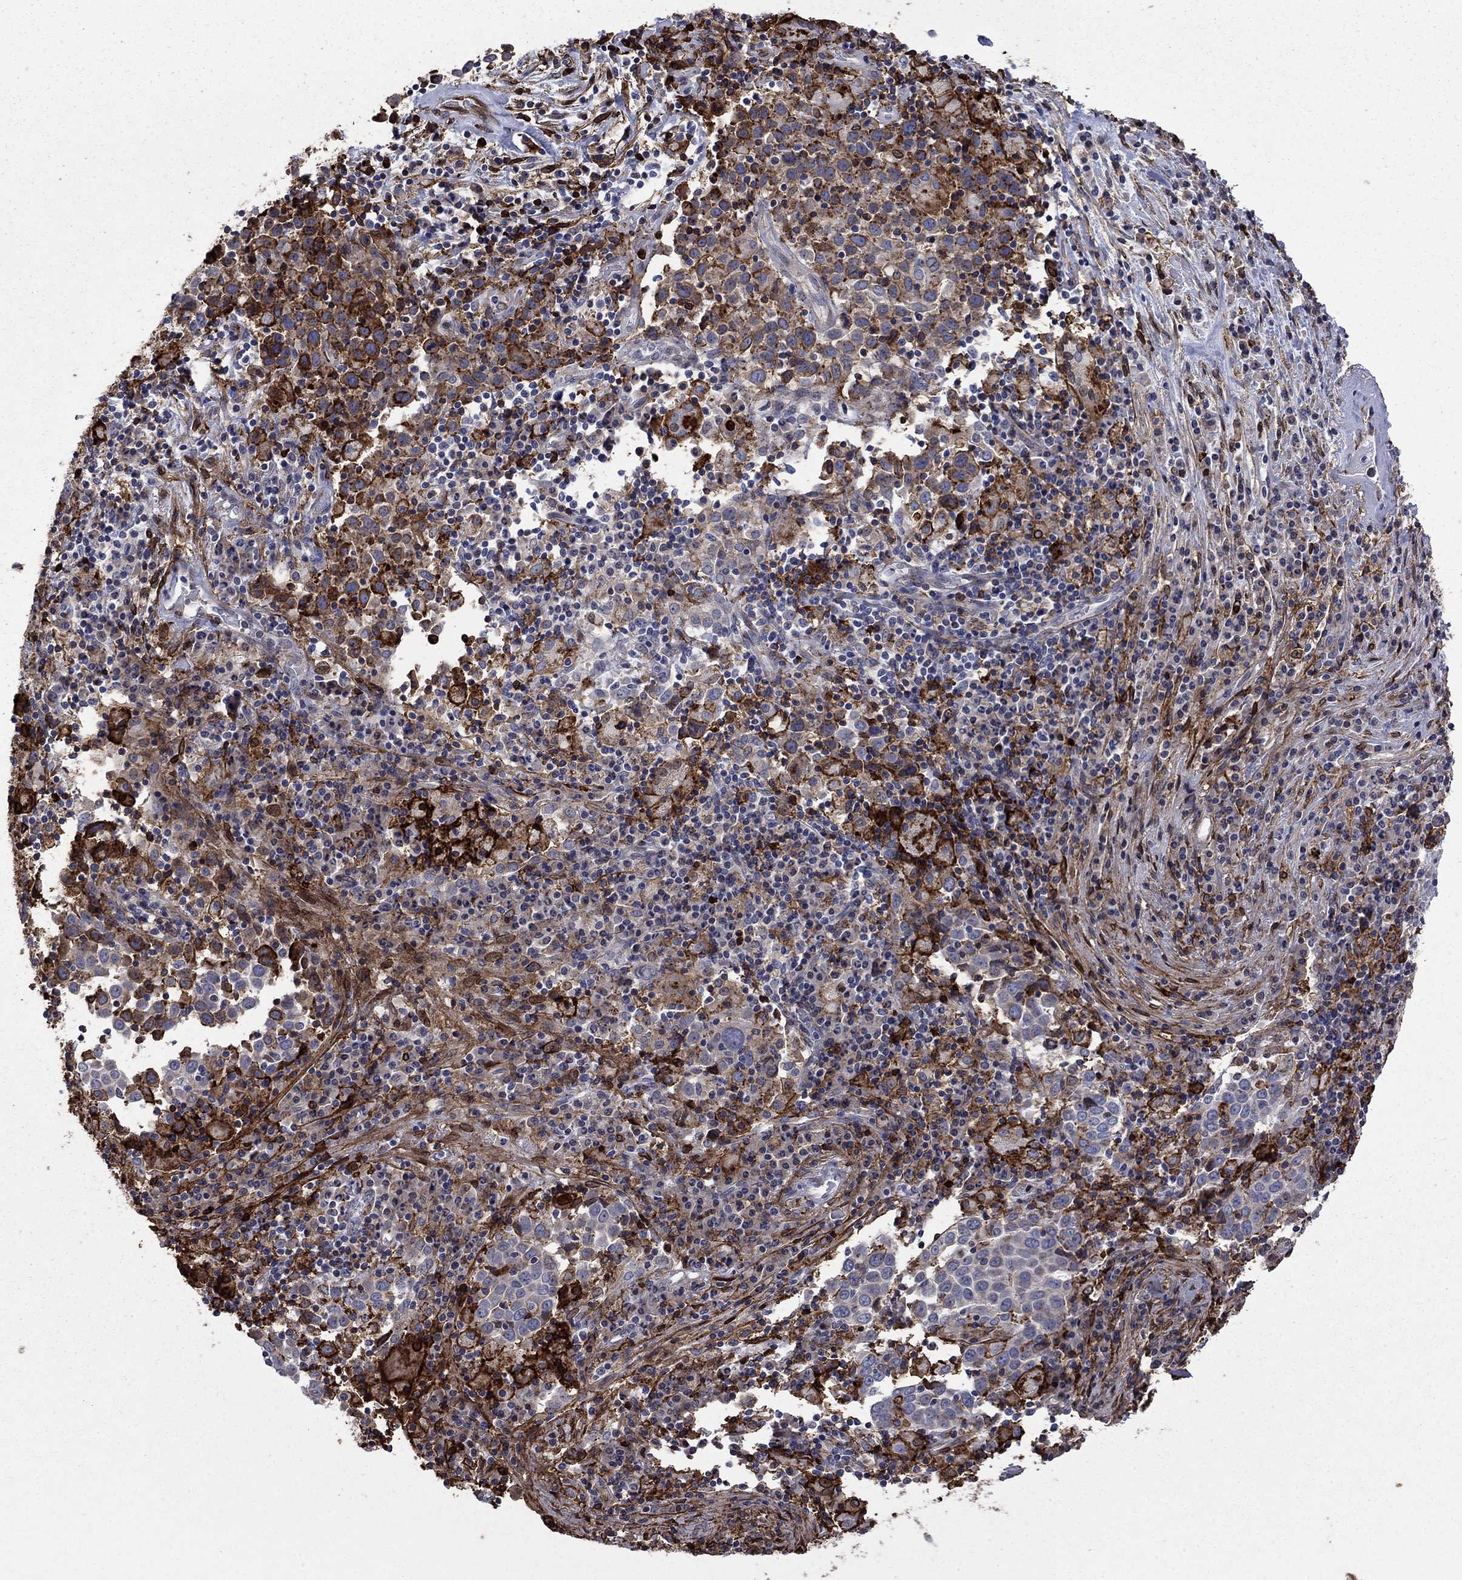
{"staining": {"intensity": "strong", "quantity": "25%-75%", "location": "cytoplasmic/membranous"}, "tissue": "lung cancer", "cell_type": "Tumor cells", "image_type": "cancer", "snomed": [{"axis": "morphology", "description": "Squamous cell carcinoma, NOS"}, {"axis": "topography", "description": "Lung"}], "caption": "Protein staining of lung squamous cell carcinoma tissue shows strong cytoplasmic/membranous positivity in about 25%-75% of tumor cells. (DAB (3,3'-diaminobenzidine) = brown stain, brightfield microscopy at high magnification).", "gene": "PLAU", "patient": {"sex": "male", "age": 57}}